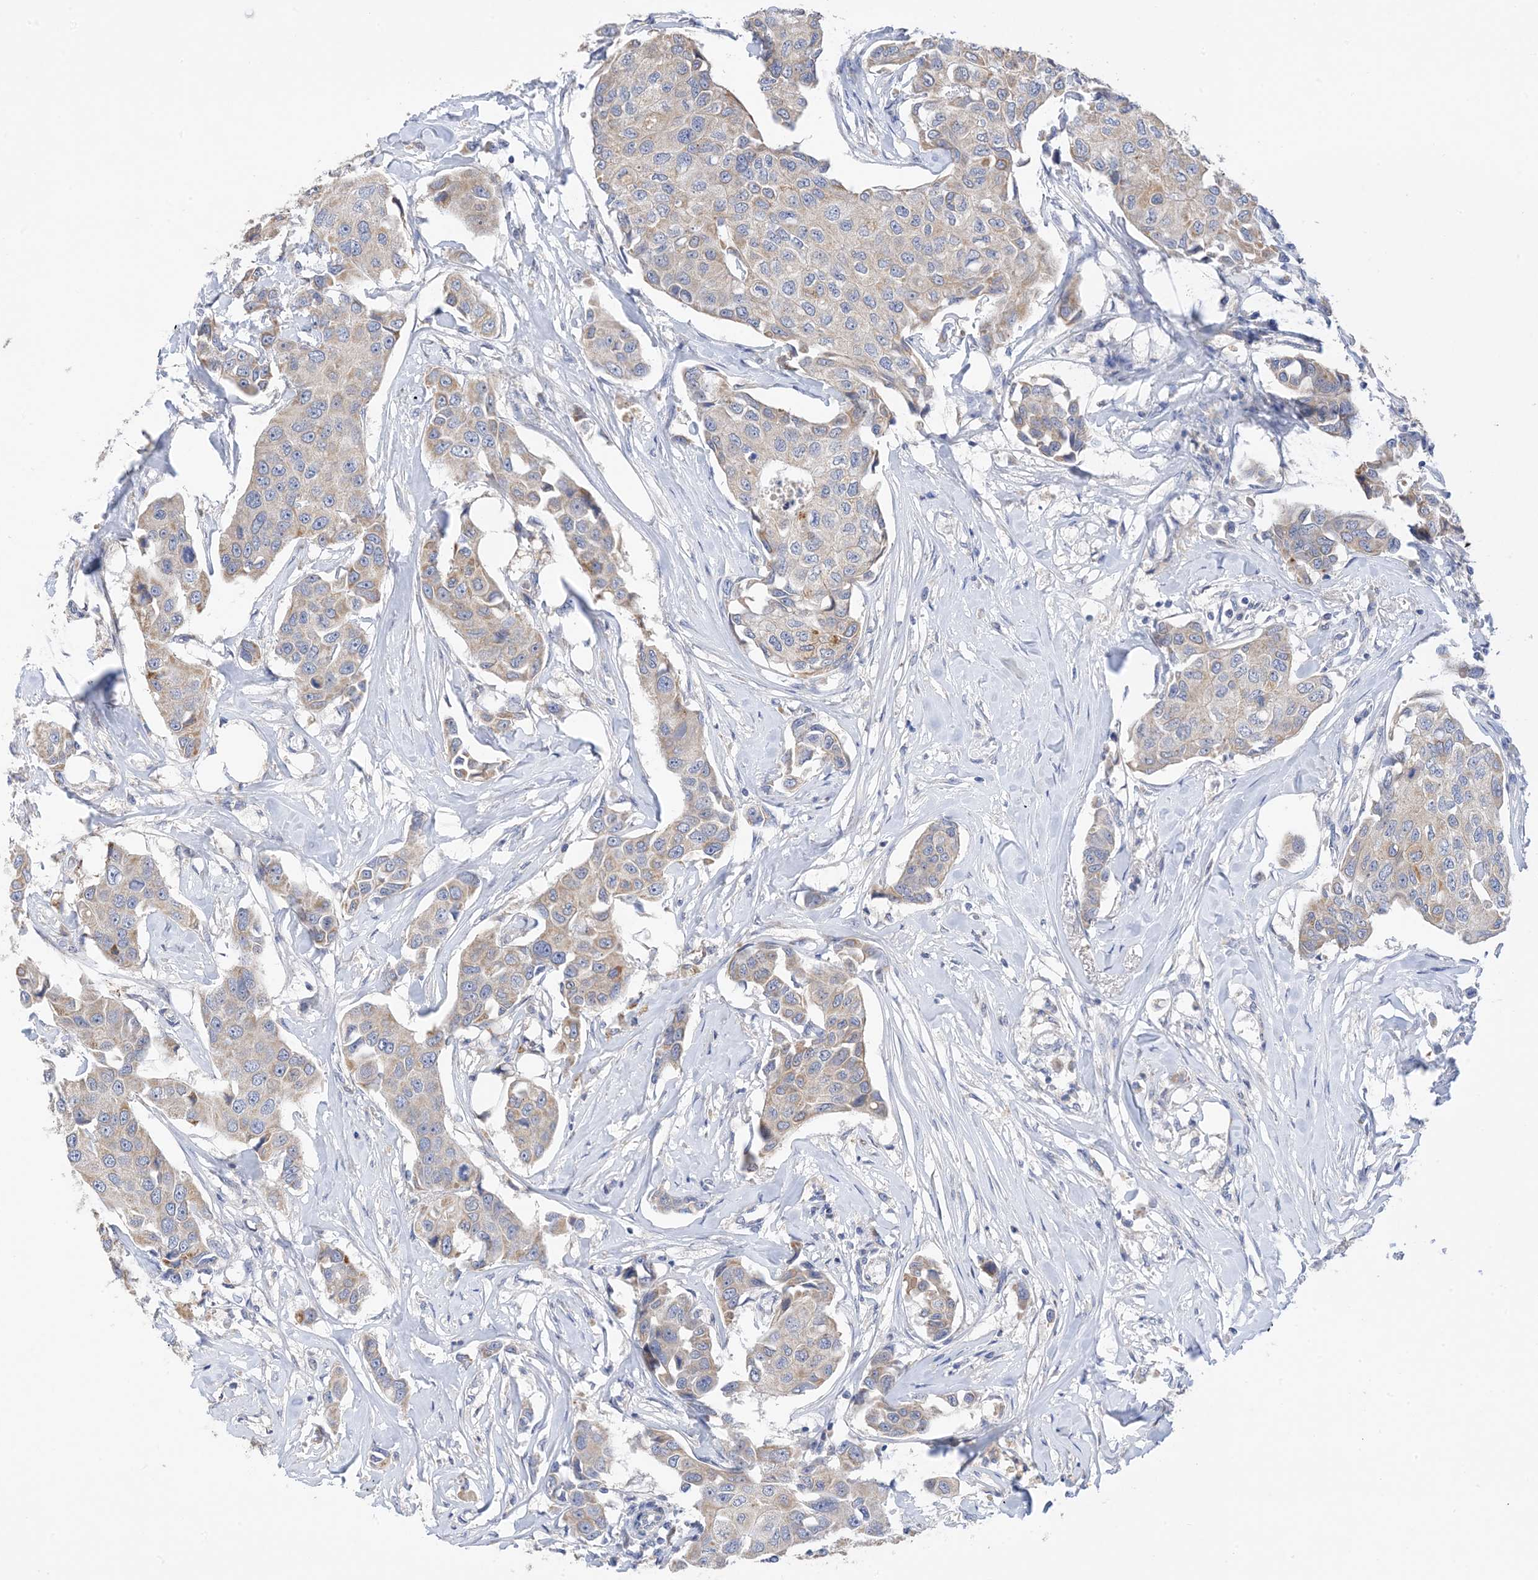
{"staining": {"intensity": "weak", "quantity": "25%-75%", "location": "cytoplasmic/membranous"}, "tissue": "breast cancer", "cell_type": "Tumor cells", "image_type": "cancer", "snomed": [{"axis": "morphology", "description": "Duct carcinoma"}, {"axis": "topography", "description": "Breast"}], "caption": "DAB immunohistochemical staining of intraductal carcinoma (breast) shows weak cytoplasmic/membranous protein expression in about 25%-75% of tumor cells. (DAB = brown stain, brightfield microscopy at high magnification).", "gene": "PLK4", "patient": {"sex": "female", "age": 80}}